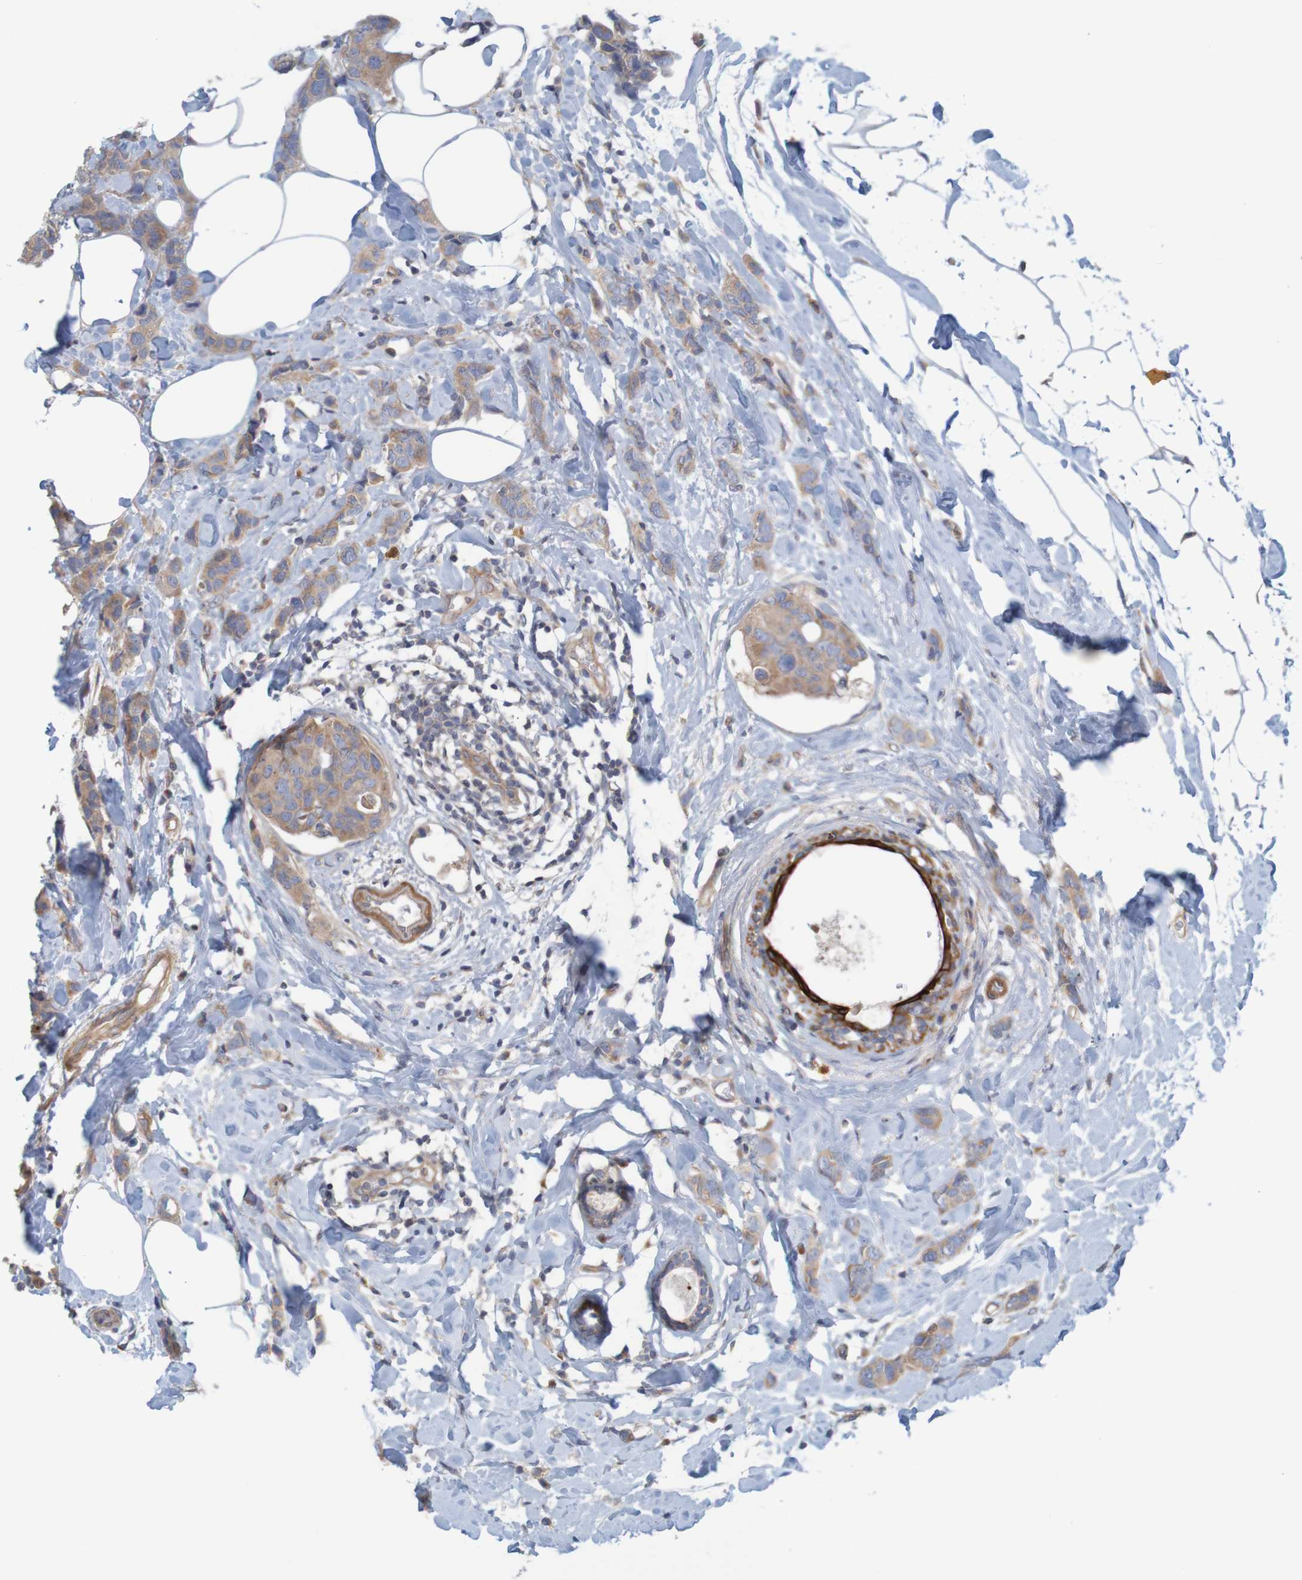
{"staining": {"intensity": "weak", "quantity": ">75%", "location": "cytoplasmic/membranous"}, "tissue": "breast cancer", "cell_type": "Tumor cells", "image_type": "cancer", "snomed": [{"axis": "morphology", "description": "Normal tissue, NOS"}, {"axis": "morphology", "description": "Duct carcinoma"}, {"axis": "topography", "description": "Breast"}], "caption": "Immunohistochemistry (IHC) (DAB) staining of breast cancer demonstrates weak cytoplasmic/membranous protein expression in approximately >75% of tumor cells.", "gene": "KRT23", "patient": {"sex": "female", "age": 50}}